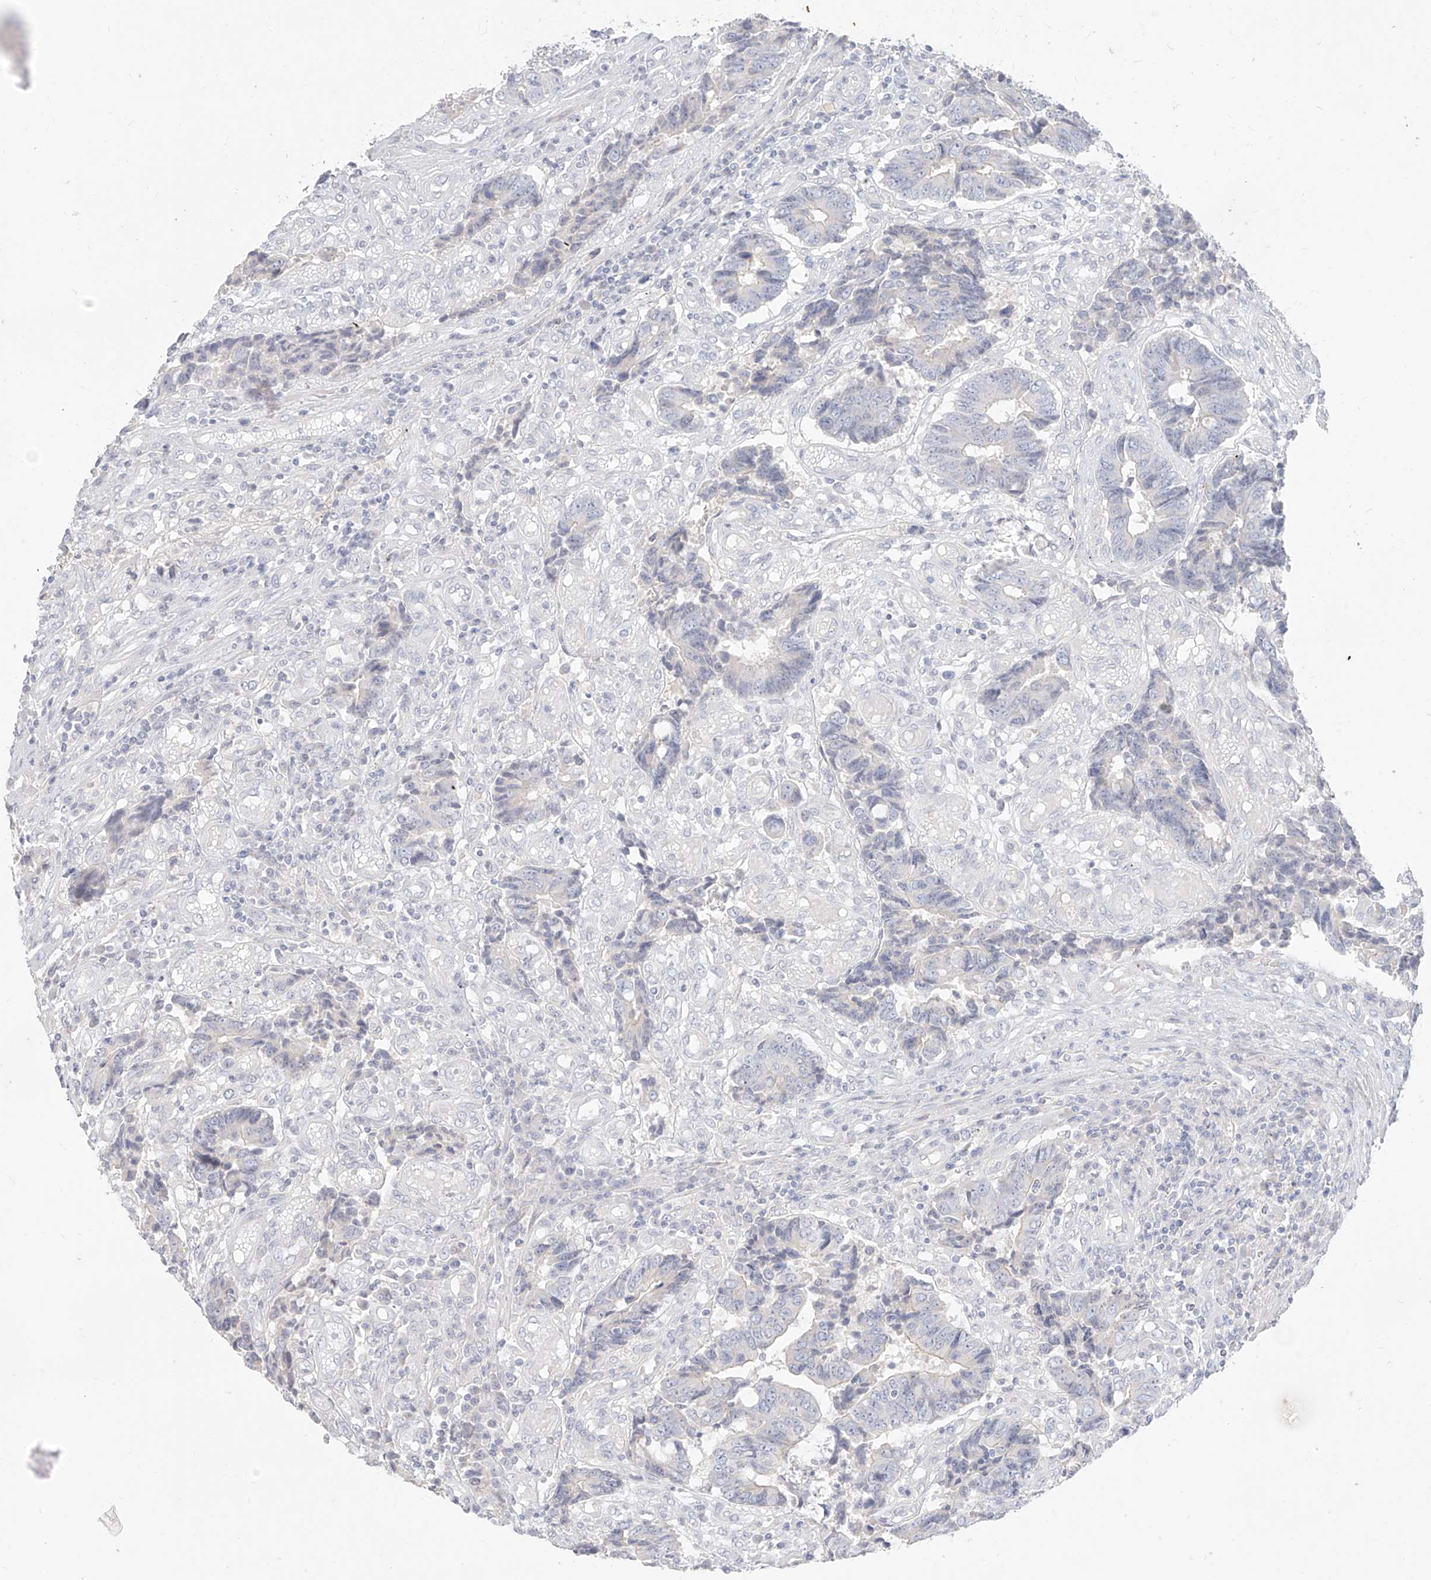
{"staining": {"intensity": "negative", "quantity": "none", "location": "none"}, "tissue": "colorectal cancer", "cell_type": "Tumor cells", "image_type": "cancer", "snomed": [{"axis": "morphology", "description": "Adenocarcinoma, NOS"}, {"axis": "topography", "description": "Rectum"}], "caption": "There is no significant staining in tumor cells of colorectal cancer.", "gene": "ARHGEF40", "patient": {"sex": "male", "age": 84}}